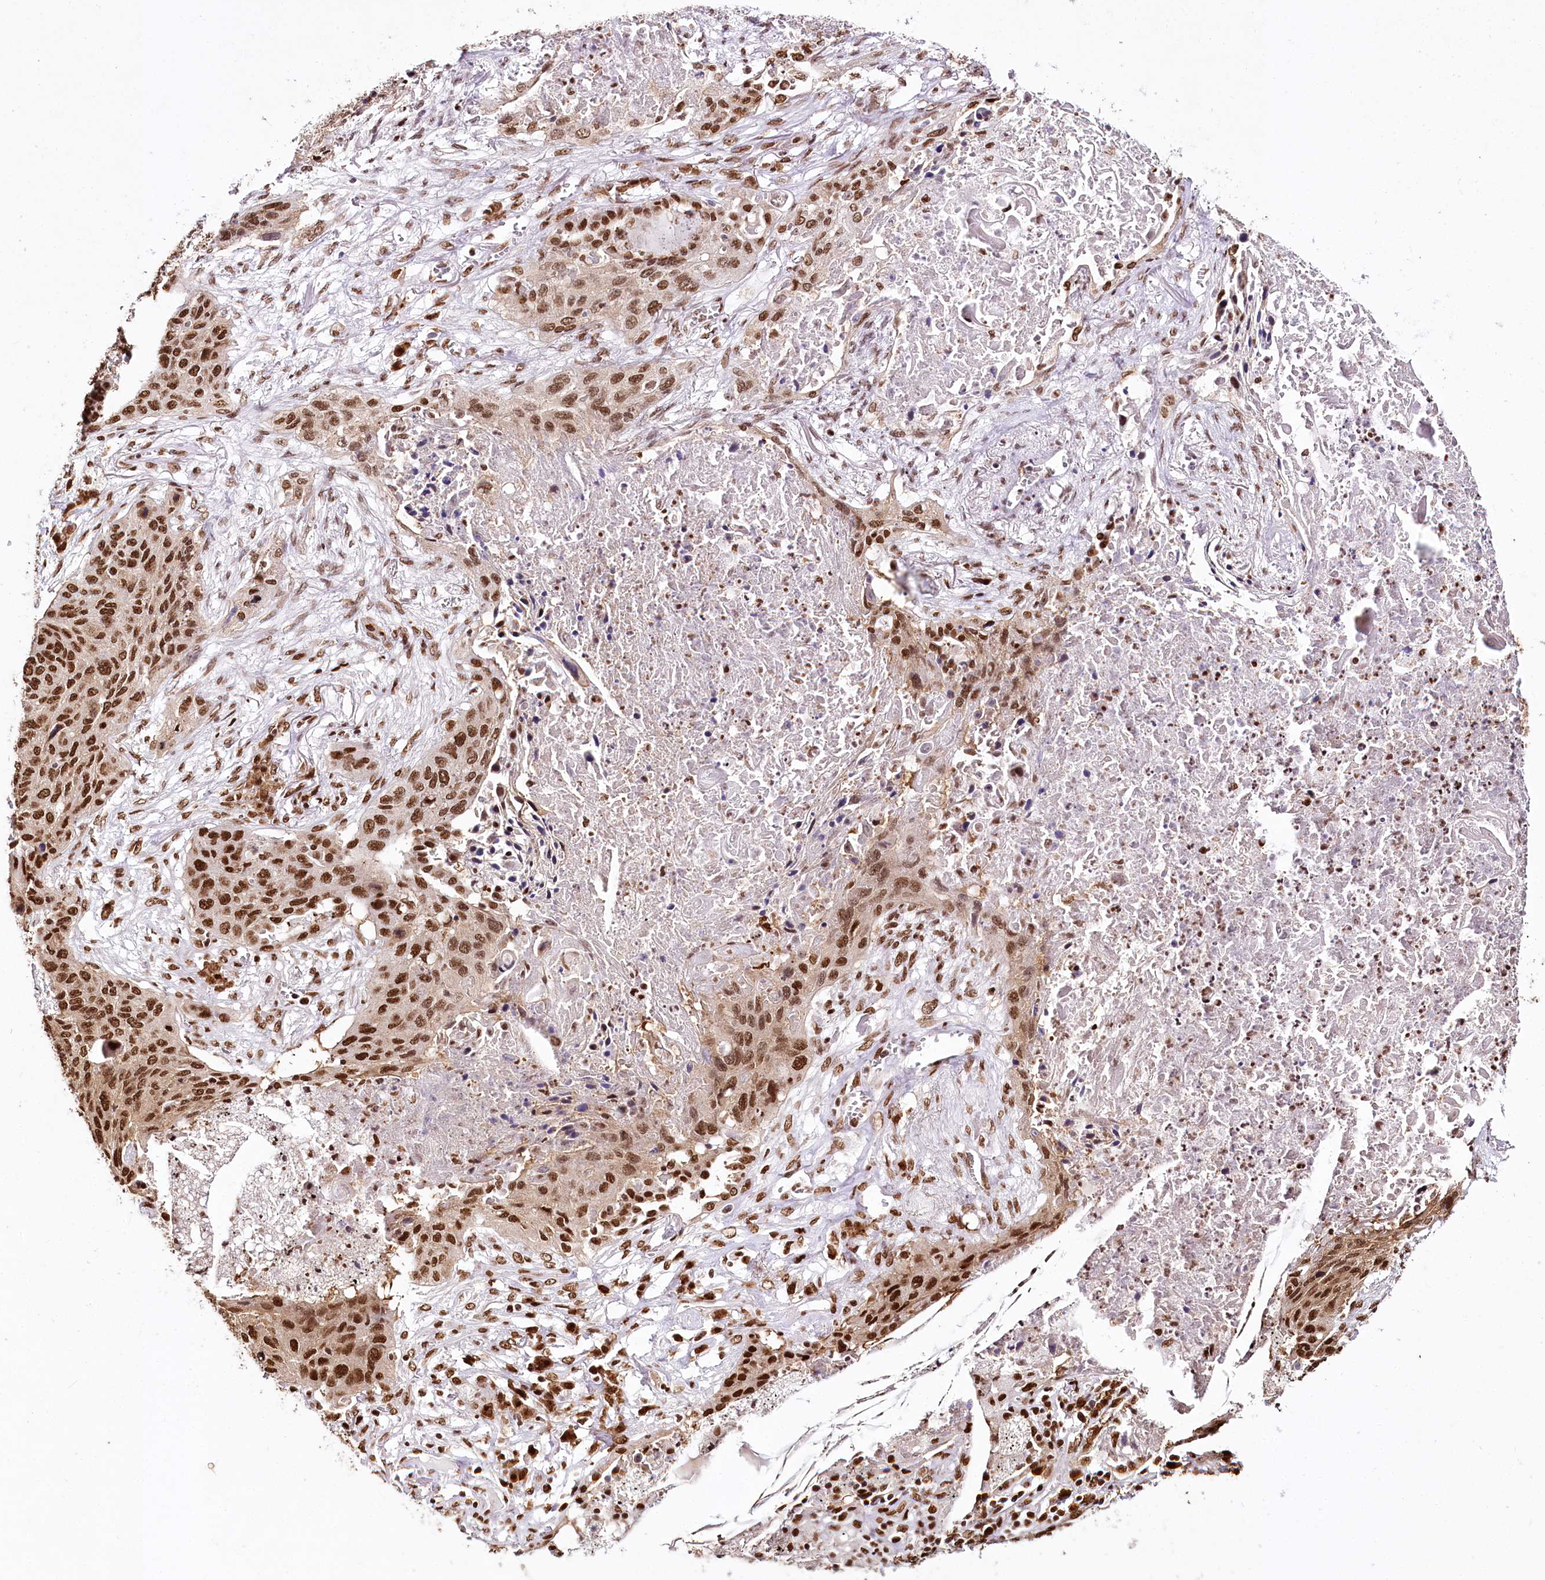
{"staining": {"intensity": "strong", "quantity": ">75%", "location": "nuclear"}, "tissue": "lung cancer", "cell_type": "Tumor cells", "image_type": "cancer", "snomed": [{"axis": "morphology", "description": "Squamous cell carcinoma, NOS"}, {"axis": "topography", "description": "Lung"}], "caption": "Lung squamous cell carcinoma was stained to show a protein in brown. There is high levels of strong nuclear staining in approximately >75% of tumor cells.", "gene": "SMARCE1", "patient": {"sex": "female", "age": 63}}